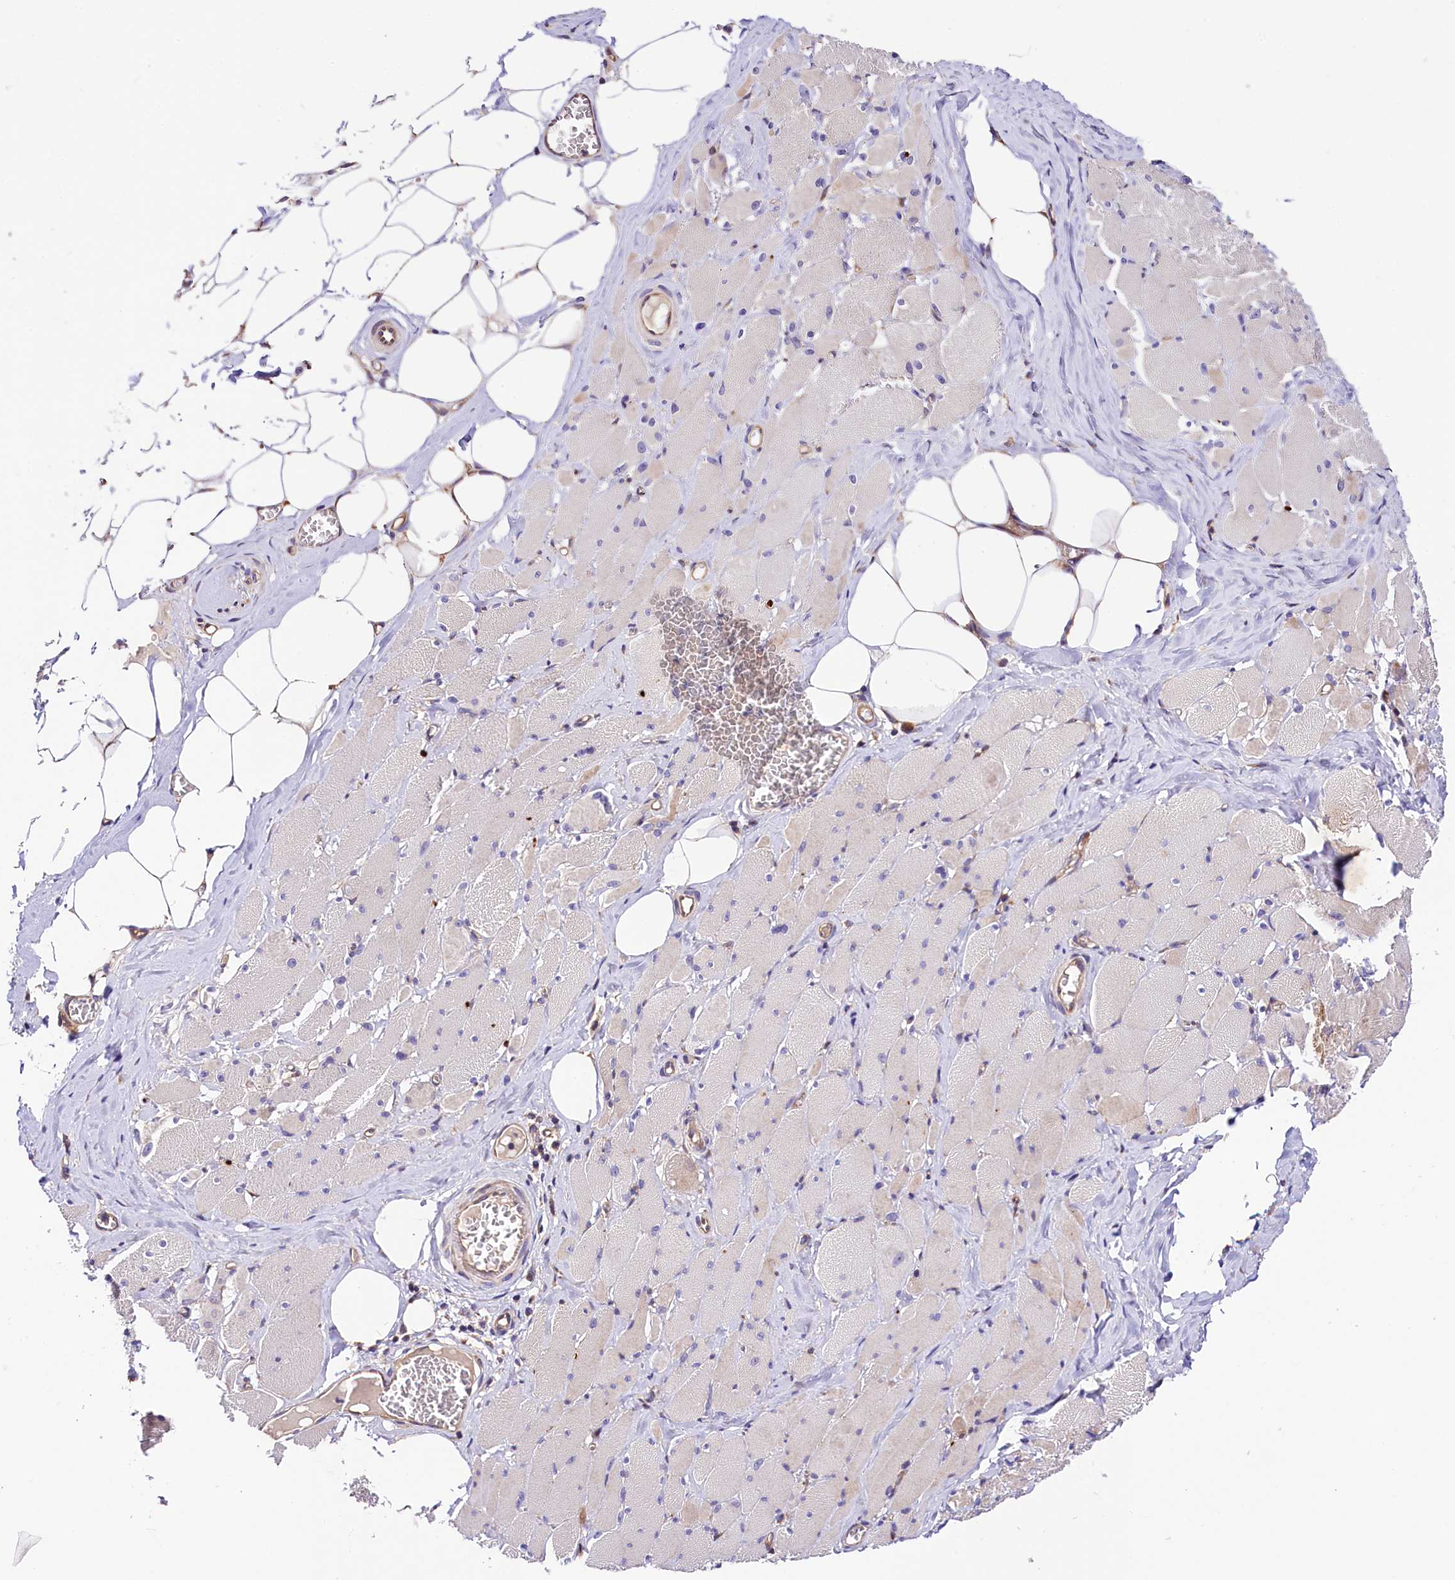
{"staining": {"intensity": "negative", "quantity": "none", "location": "none"}, "tissue": "skeletal muscle", "cell_type": "Myocytes", "image_type": "normal", "snomed": [{"axis": "morphology", "description": "Normal tissue, NOS"}, {"axis": "morphology", "description": "Basal cell carcinoma"}, {"axis": "topography", "description": "Skeletal muscle"}], "caption": "The photomicrograph displays no significant staining in myocytes of skeletal muscle.", "gene": "ARMC6", "patient": {"sex": "female", "age": 64}}